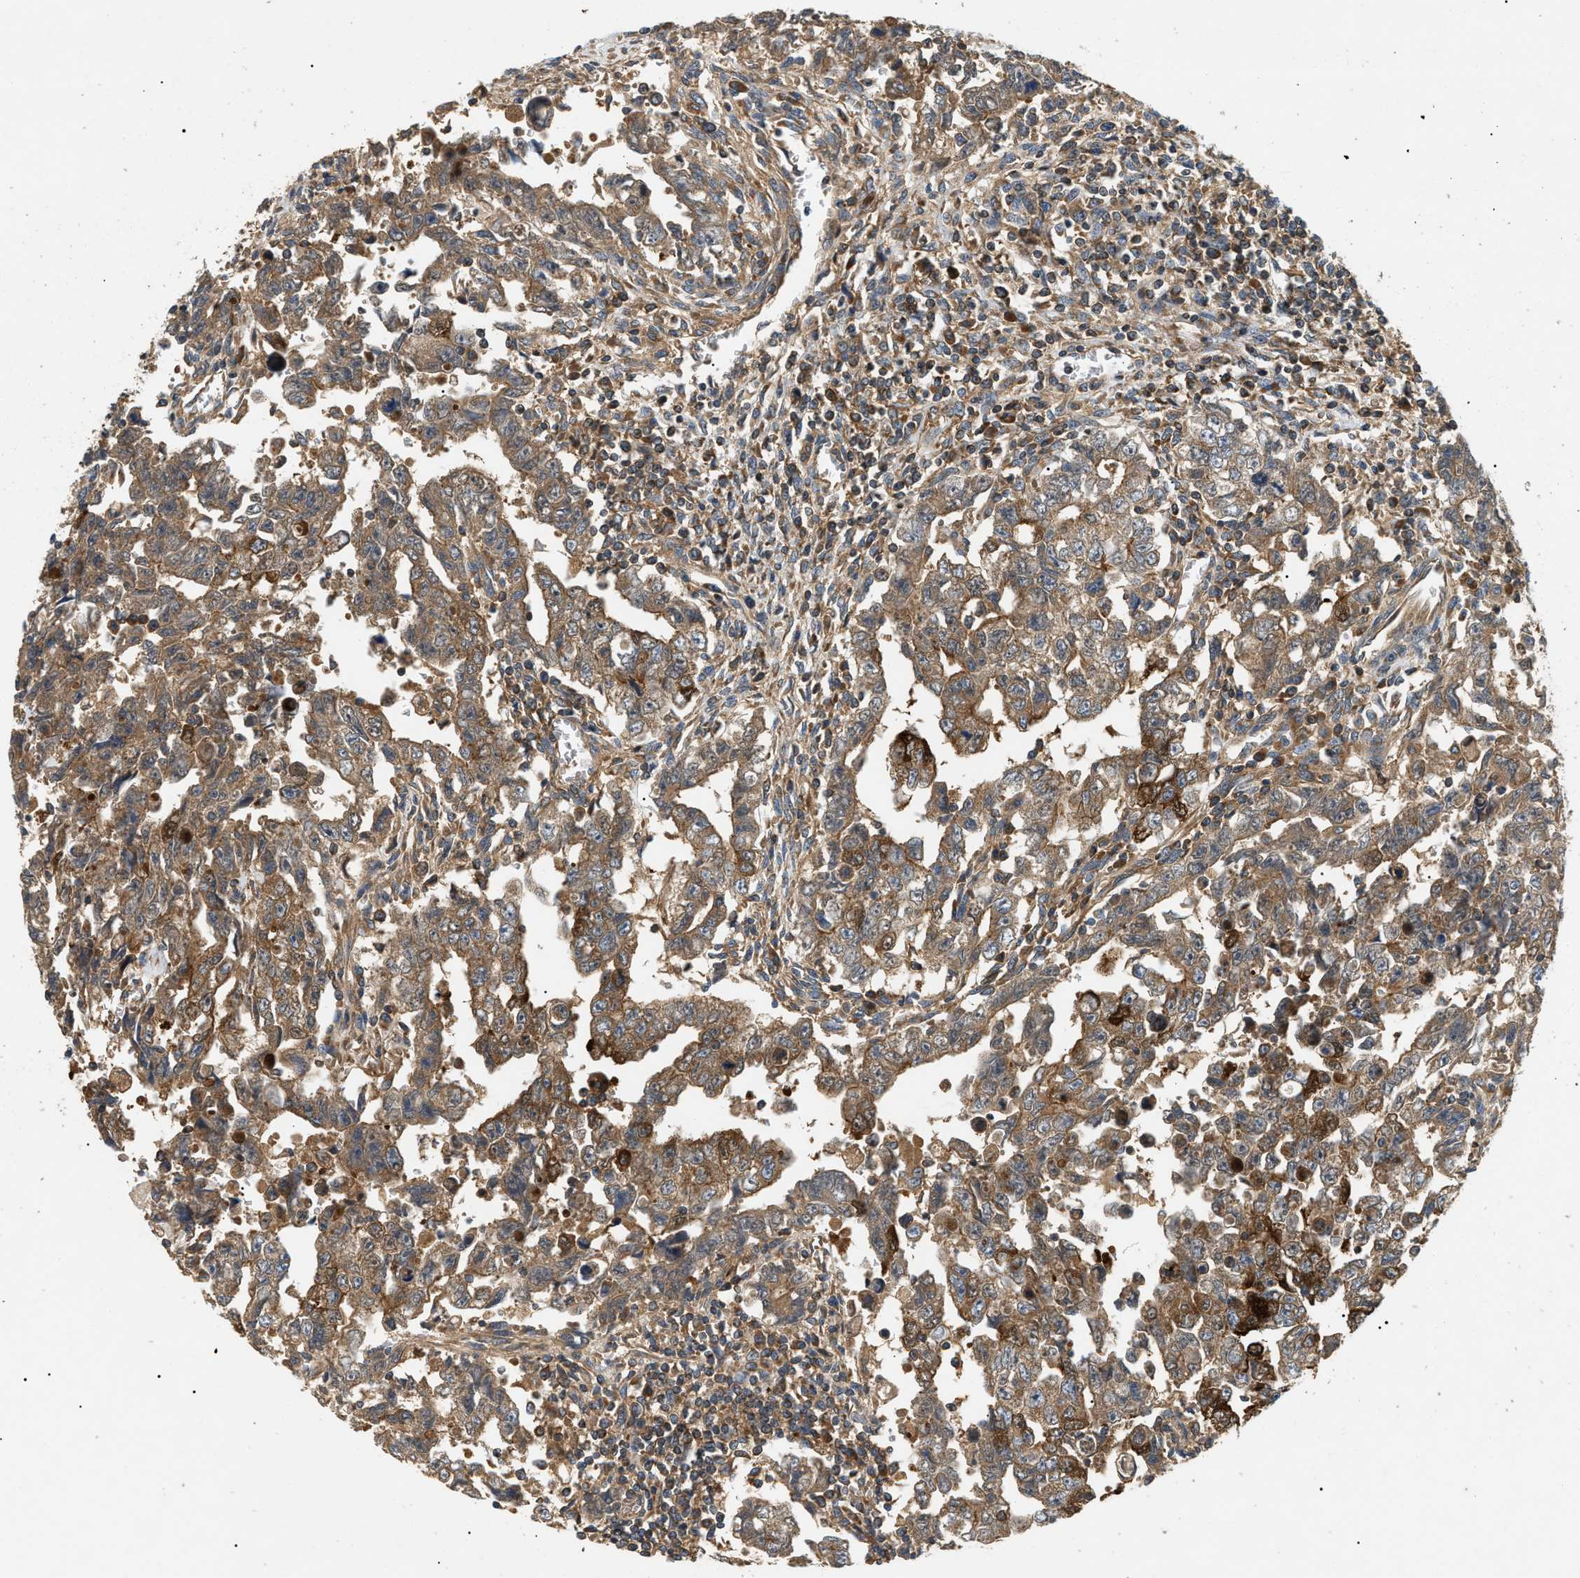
{"staining": {"intensity": "moderate", "quantity": ">75%", "location": "cytoplasmic/membranous"}, "tissue": "testis cancer", "cell_type": "Tumor cells", "image_type": "cancer", "snomed": [{"axis": "morphology", "description": "Carcinoma, Embryonal, NOS"}, {"axis": "topography", "description": "Testis"}], "caption": "Protein staining of embryonal carcinoma (testis) tissue shows moderate cytoplasmic/membranous positivity in approximately >75% of tumor cells.", "gene": "PPM1B", "patient": {"sex": "male", "age": 28}}